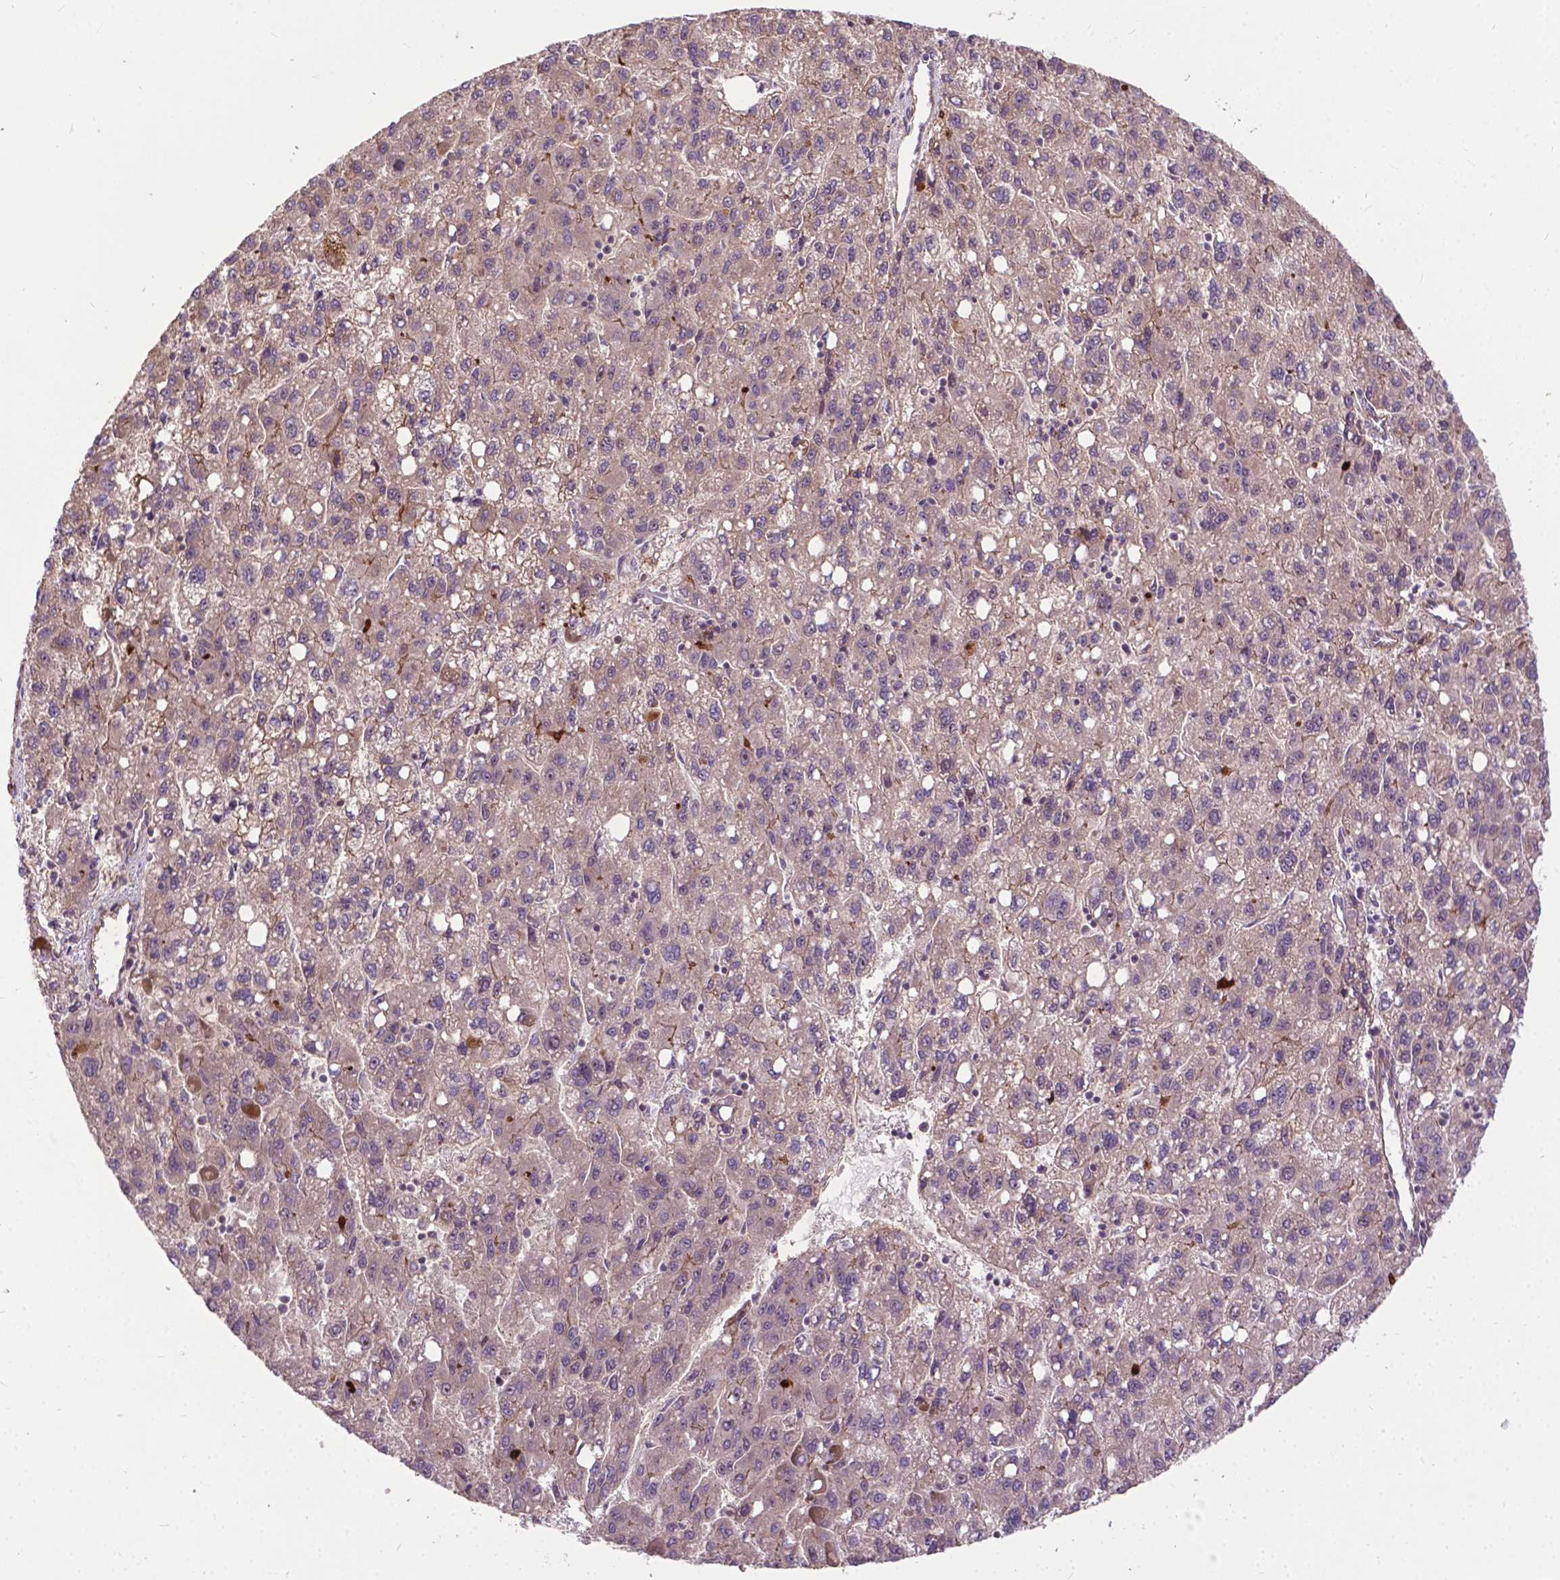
{"staining": {"intensity": "weak", "quantity": "<25%", "location": "cytoplasmic/membranous"}, "tissue": "liver cancer", "cell_type": "Tumor cells", "image_type": "cancer", "snomed": [{"axis": "morphology", "description": "Carcinoma, Hepatocellular, NOS"}, {"axis": "topography", "description": "Liver"}], "caption": "Liver hepatocellular carcinoma was stained to show a protein in brown. There is no significant staining in tumor cells.", "gene": "PARP3", "patient": {"sex": "female", "age": 82}}